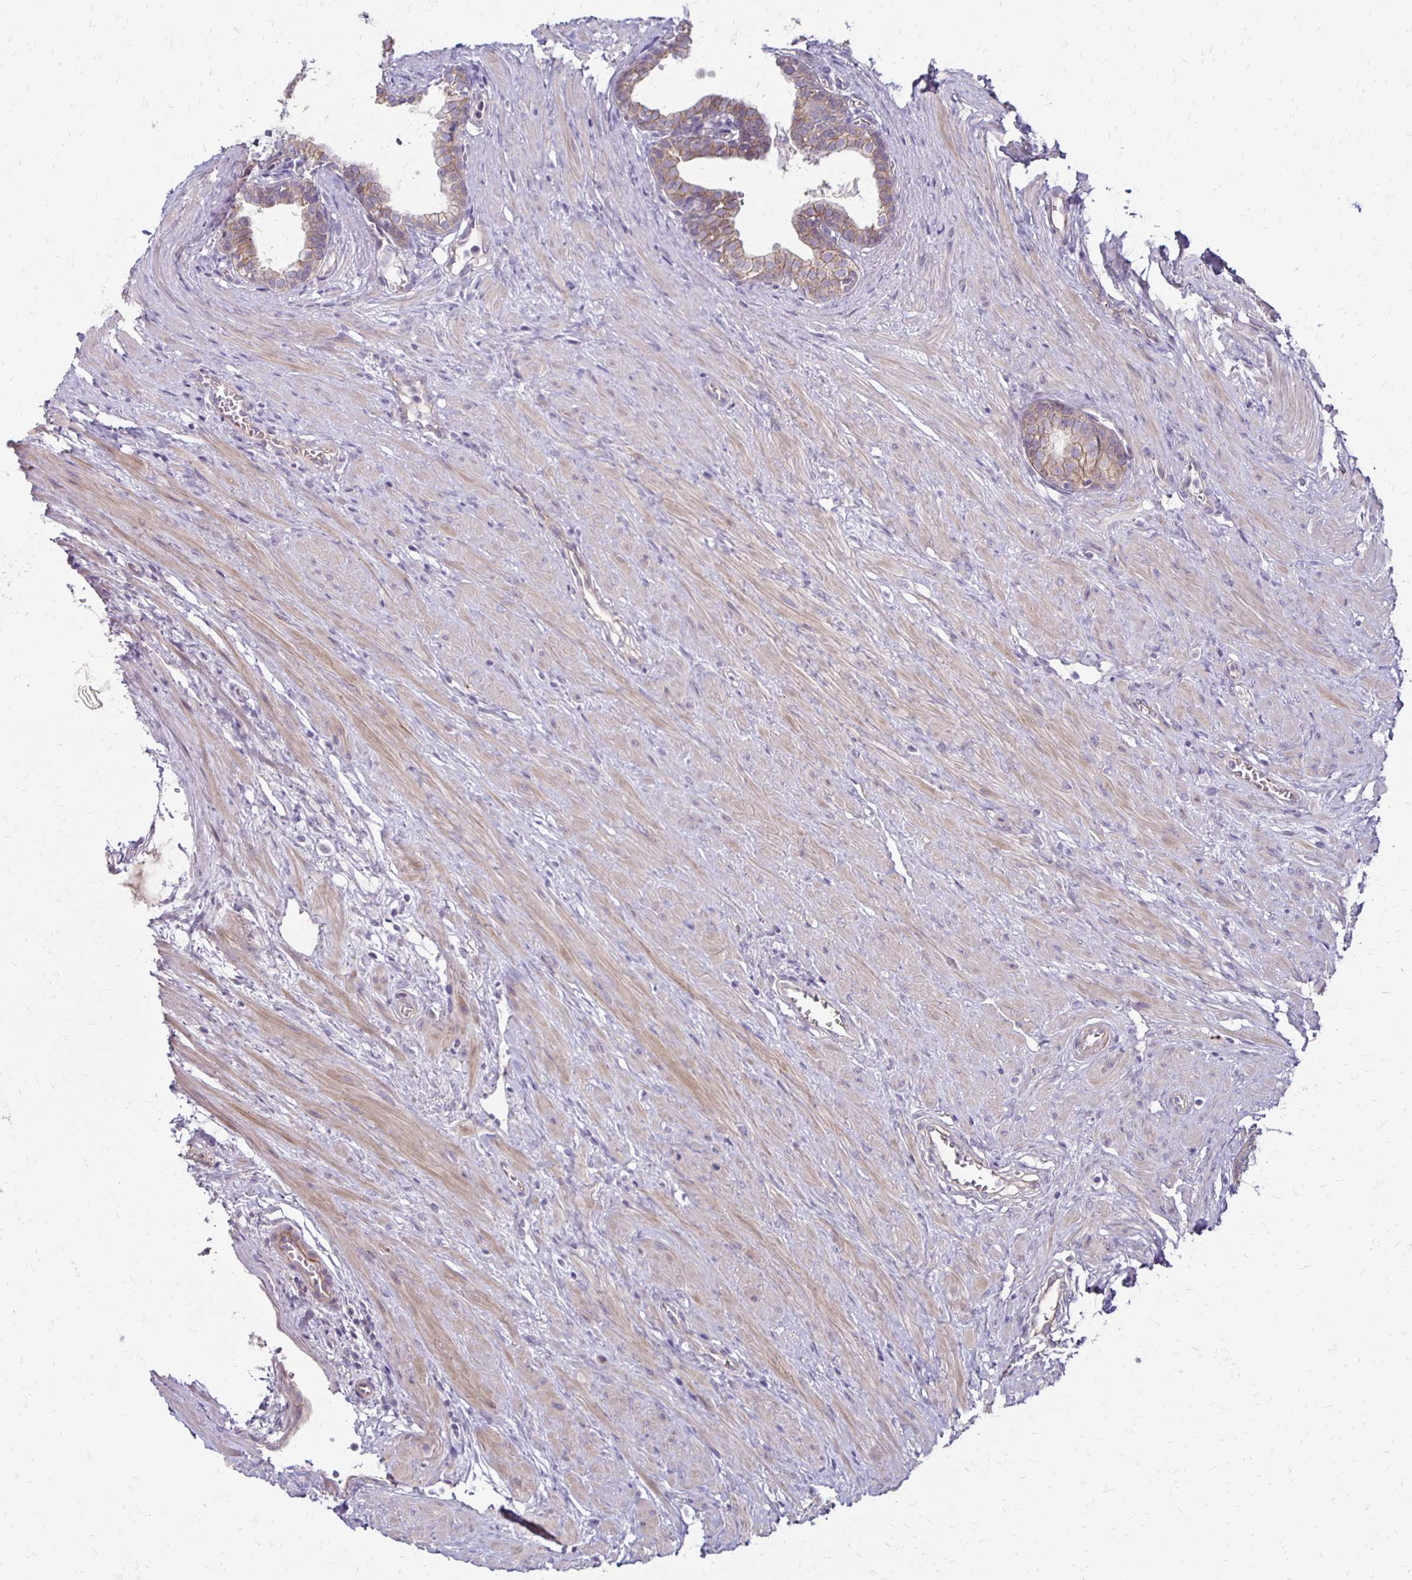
{"staining": {"intensity": "weak", "quantity": ">75%", "location": "cytoplasmic/membranous"}, "tissue": "prostate", "cell_type": "Glandular cells", "image_type": "normal", "snomed": [{"axis": "morphology", "description": "Normal tissue, NOS"}, {"axis": "topography", "description": "Prostate"}, {"axis": "topography", "description": "Peripheral nerve tissue"}], "caption": "Protein analysis of unremarkable prostate displays weak cytoplasmic/membranous positivity in approximately >75% of glandular cells.", "gene": "KATNBL1", "patient": {"sex": "male", "age": 55}}